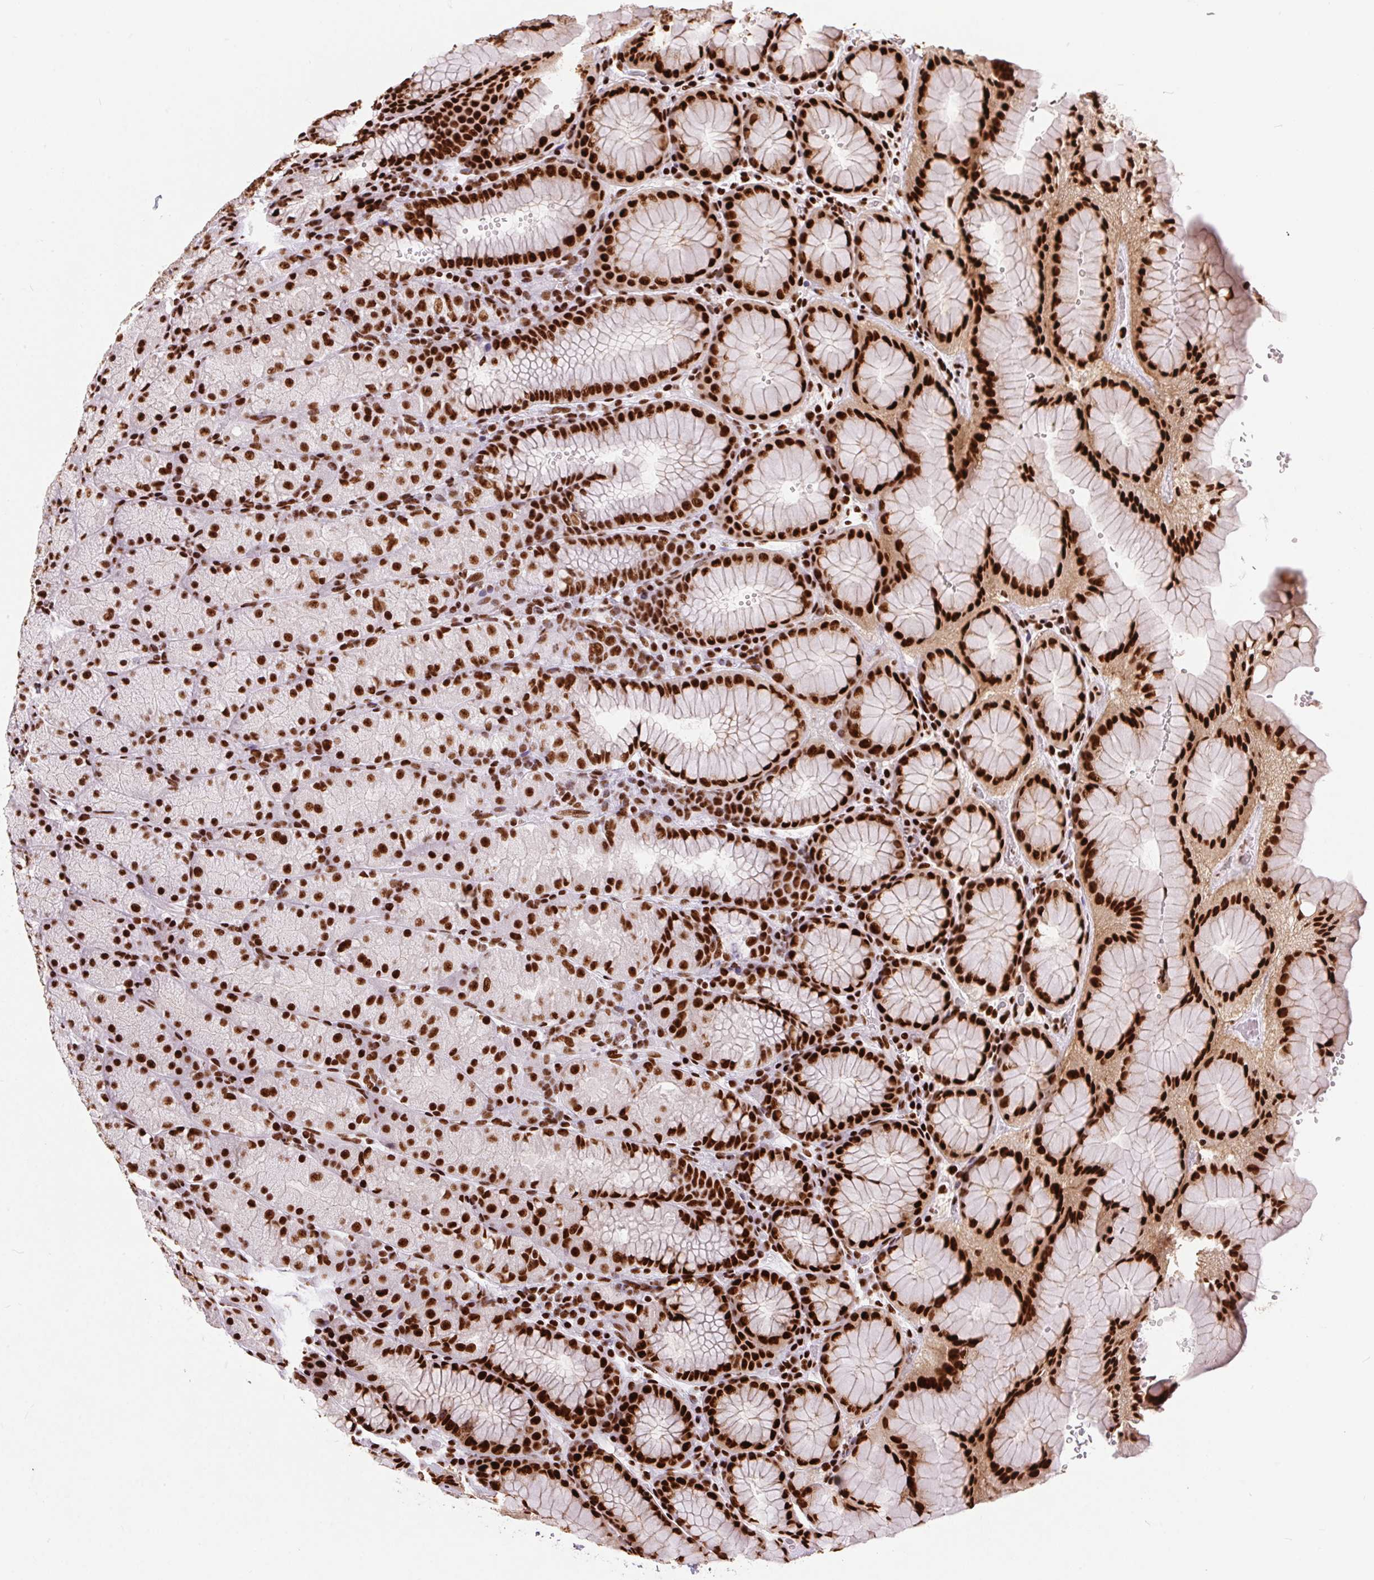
{"staining": {"intensity": "strong", "quantity": ">75%", "location": "nuclear"}, "tissue": "stomach", "cell_type": "Glandular cells", "image_type": "normal", "snomed": [{"axis": "morphology", "description": "Normal tissue, NOS"}, {"axis": "topography", "description": "Stomach, upper"}, {"axis": "topography", "description": "Stomach"}], "caption": "Glandular cells exhibit high levels of strong nuclear staining in about >75% of cells in benign human stomach. (Brightfield microscopy of DAB IHC at high magnification).", "gene": "PAGE3", "patient": {"sex": "male", "age": 76}}